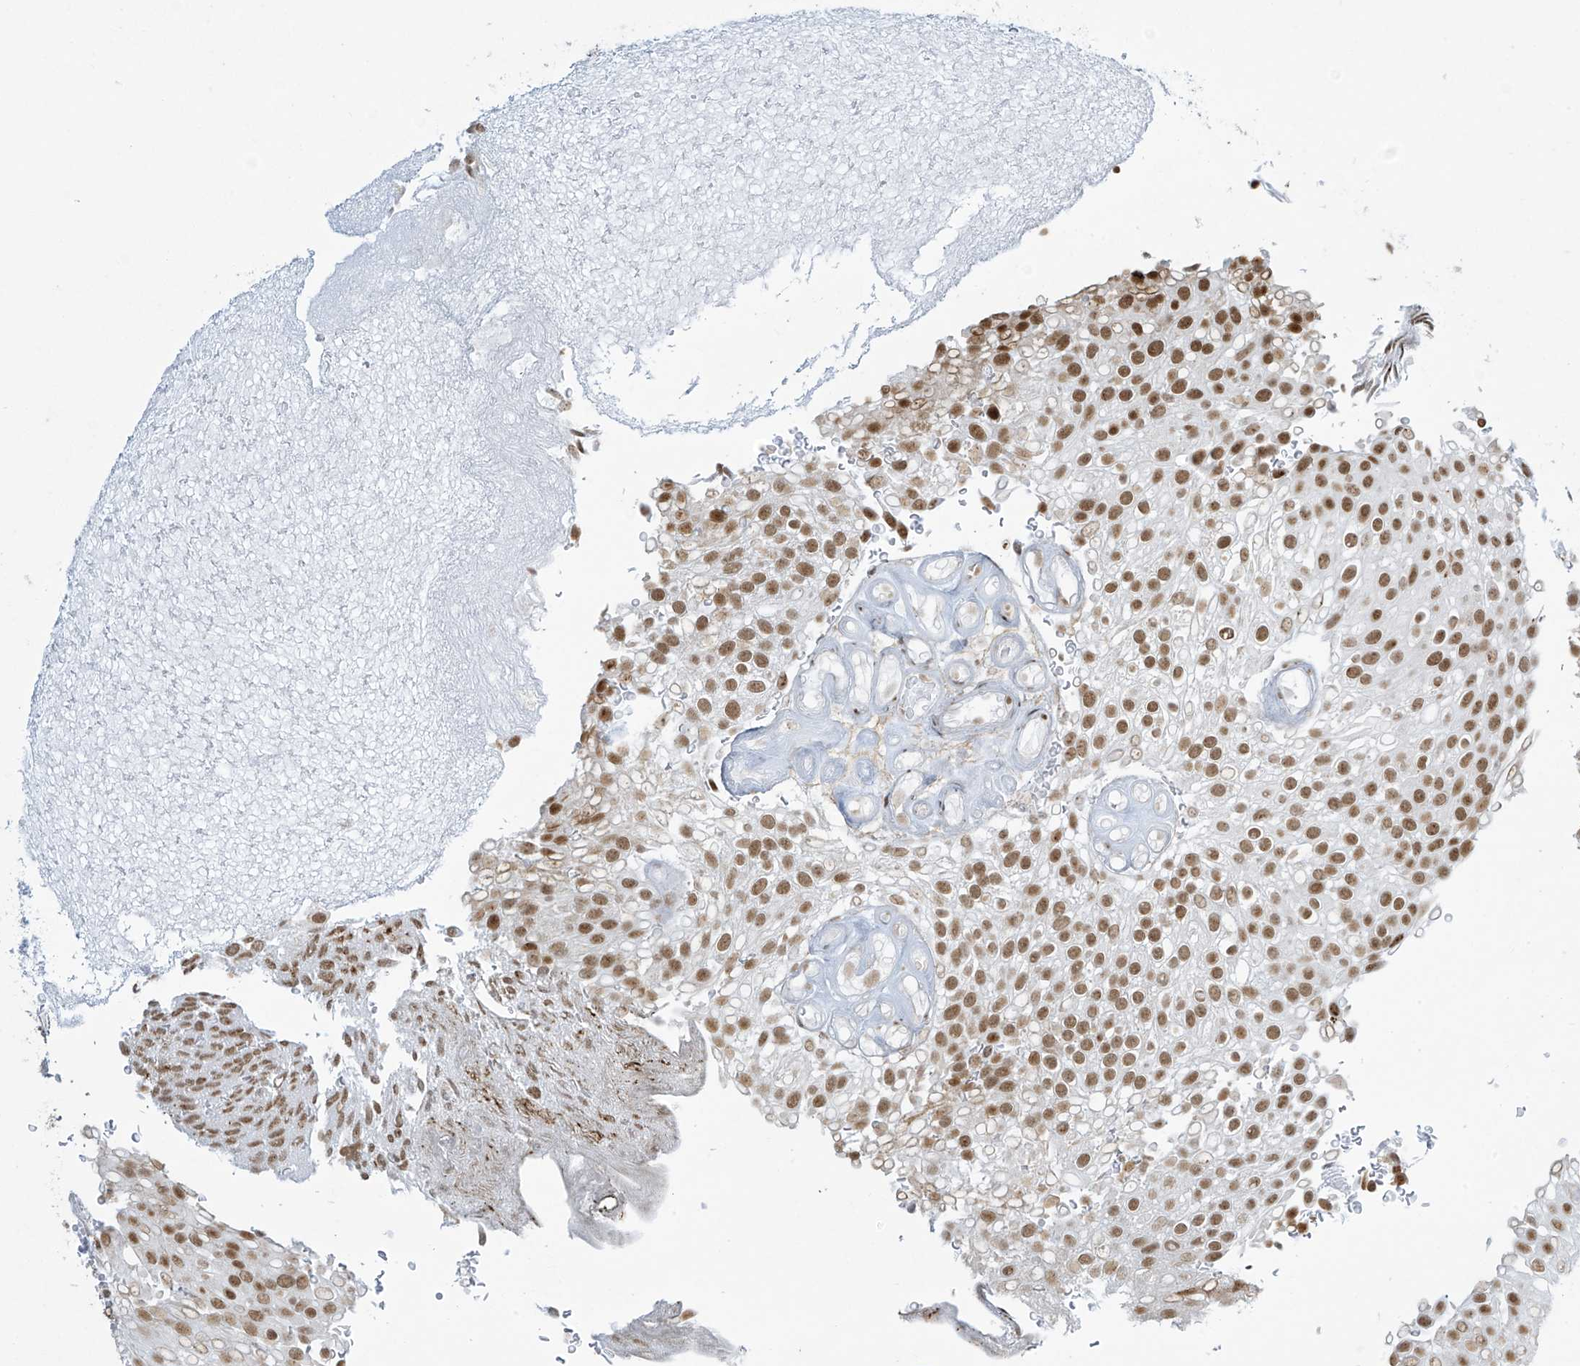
{"staining": {"intensity": "moderate", "quantity": ">75%", "location": "nuclear"}, "tissue": "urothelial cancer", "cell_type": "Tumor cells", "image_type": "cancer", "snomed": [{"axis": "morphology", "description": "Urothelial carcinoma, Low grade"}, {"axis": "topography", "description": "Urinary bladder"}], "caption": "Moderate nuclear staining for a protein is appreciated in approximately >75% of tumor cells of urothelial cancer using immunohistochemistry.", "gene": "MS4A6A", "patient": {"sex": "male", "age": 78}}